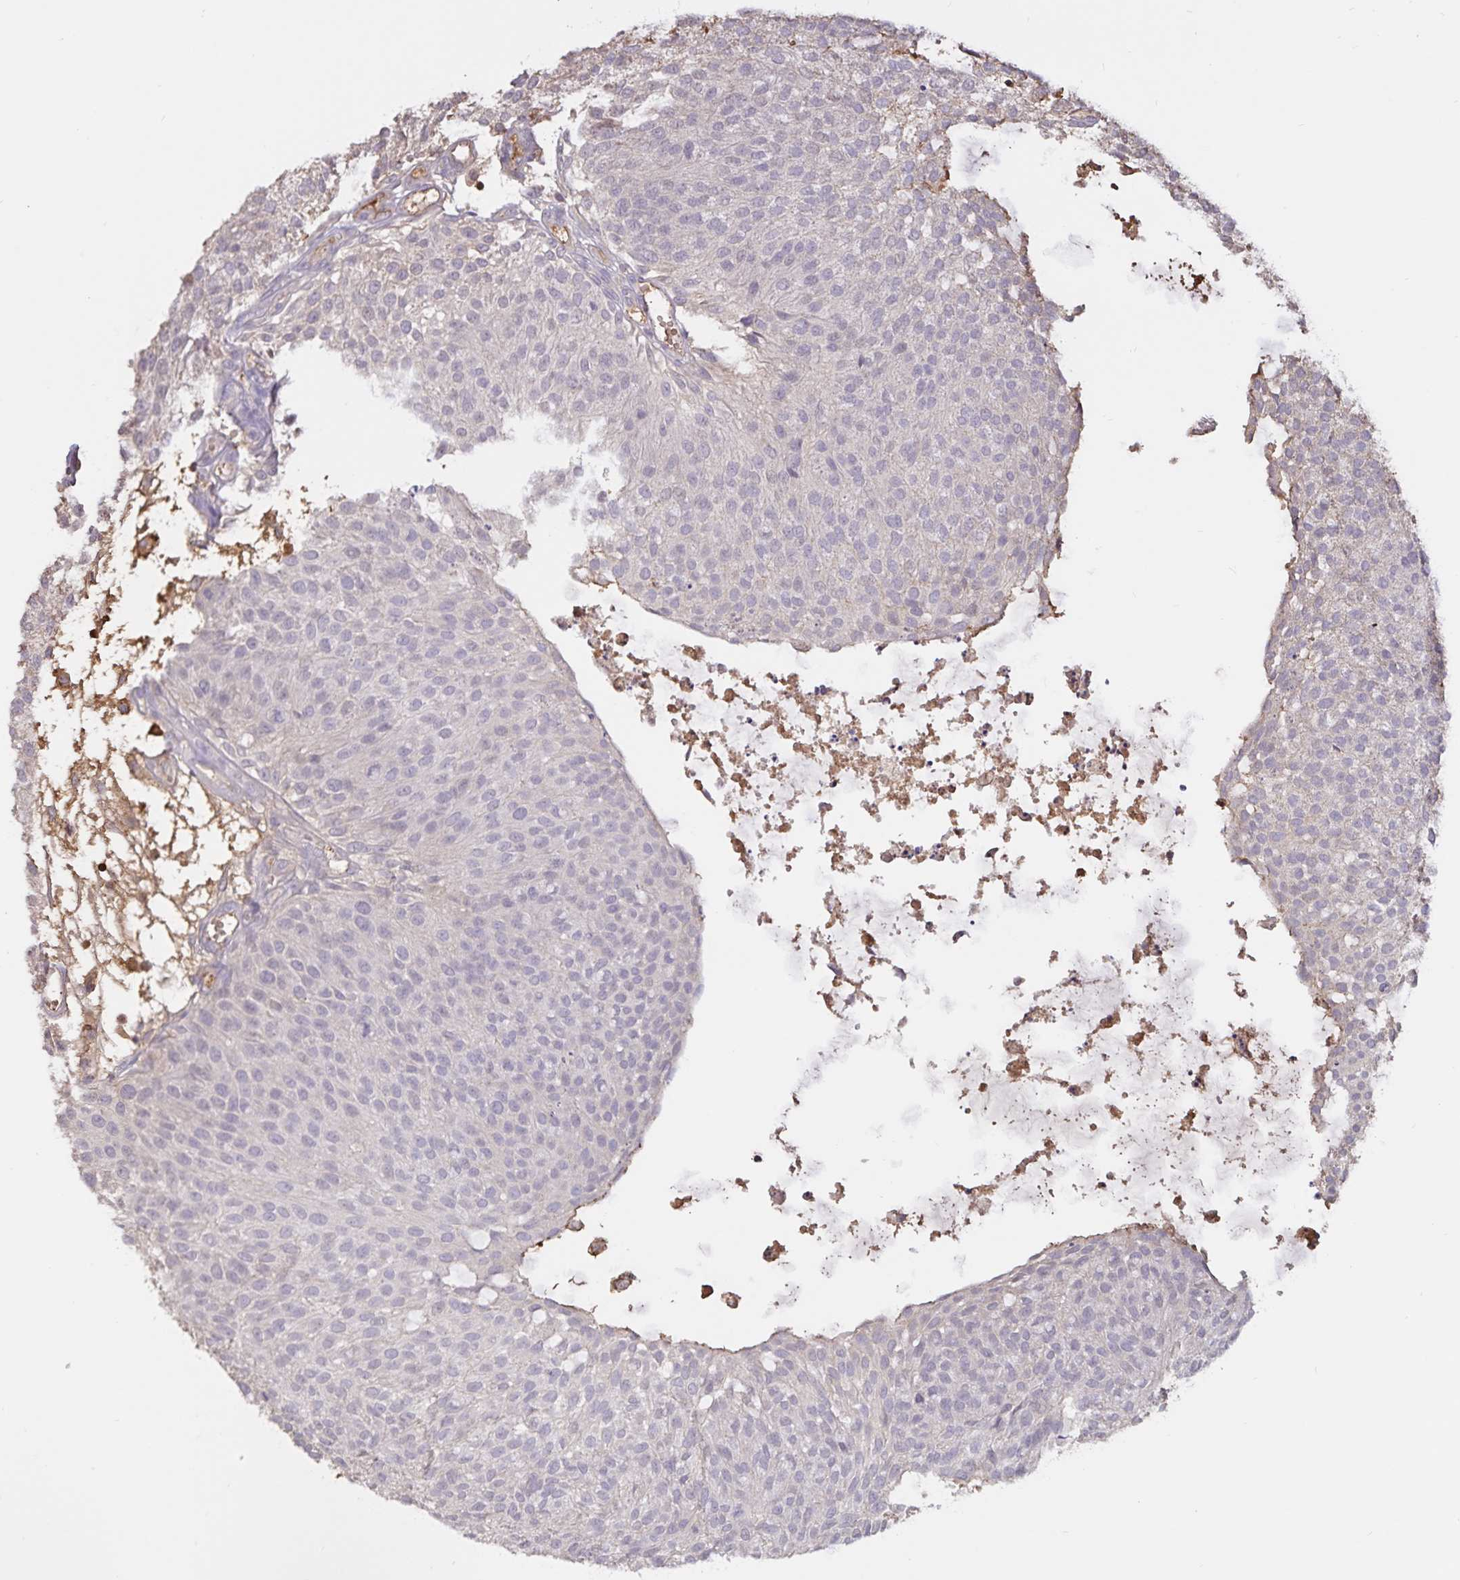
{"staining": {"intensity": "negative", "quantity": "none", "location": "none"}, "tissue": "urothelial cancer", "cell_type": "Tumor cells", "image_type": "cancer", "snomed": [{"axis": "morphology", "description": "Urothelial carcinoma, NOS"}, {"axis": "topography", "description": "Urinary bladder"}], "caption": "Immunohistochemistry of human transitional cell carcinoma reveals no expression in tumor cells.", "gene": "FGG", "patient": {"sex": "male", "age": 84}}